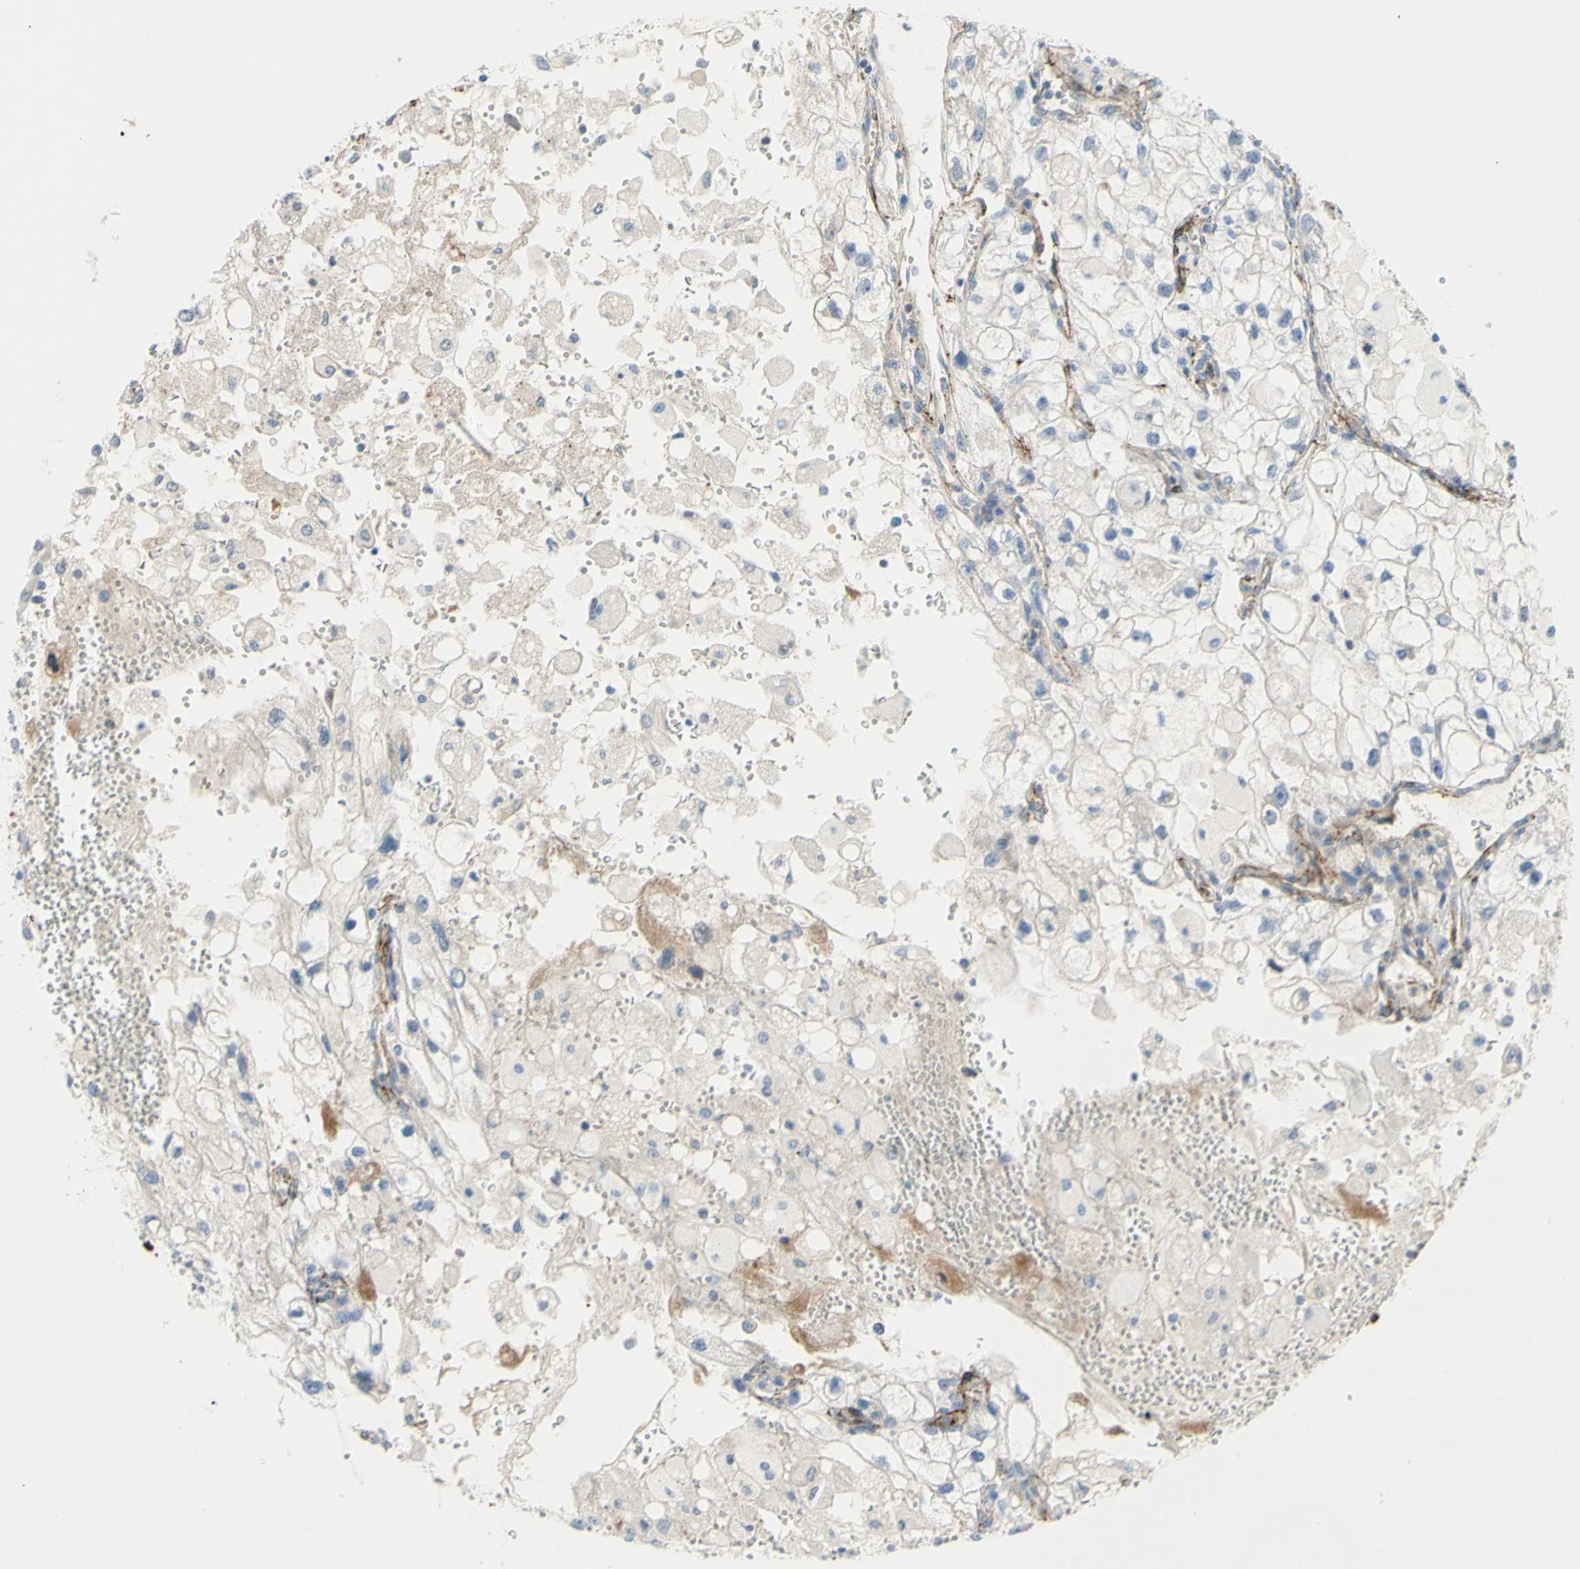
{"staining": {"intensity": "negative", "quantity": "none", "location": "none"}, "tissue": "renal cancer", "cell_type": "Tumor cells", "image_type": "cancer", "snomed": [{"axis": "morphology", "description": "Adenocarcinoma, NOS"}, {"axis": "topography", "description": "Kidney"}], "caption": "There is no significant positivity in tumor cells of adenocarcinoma (renal).", "gene": "PRRG2", "patient": {"sex": "female", "age": 70}}